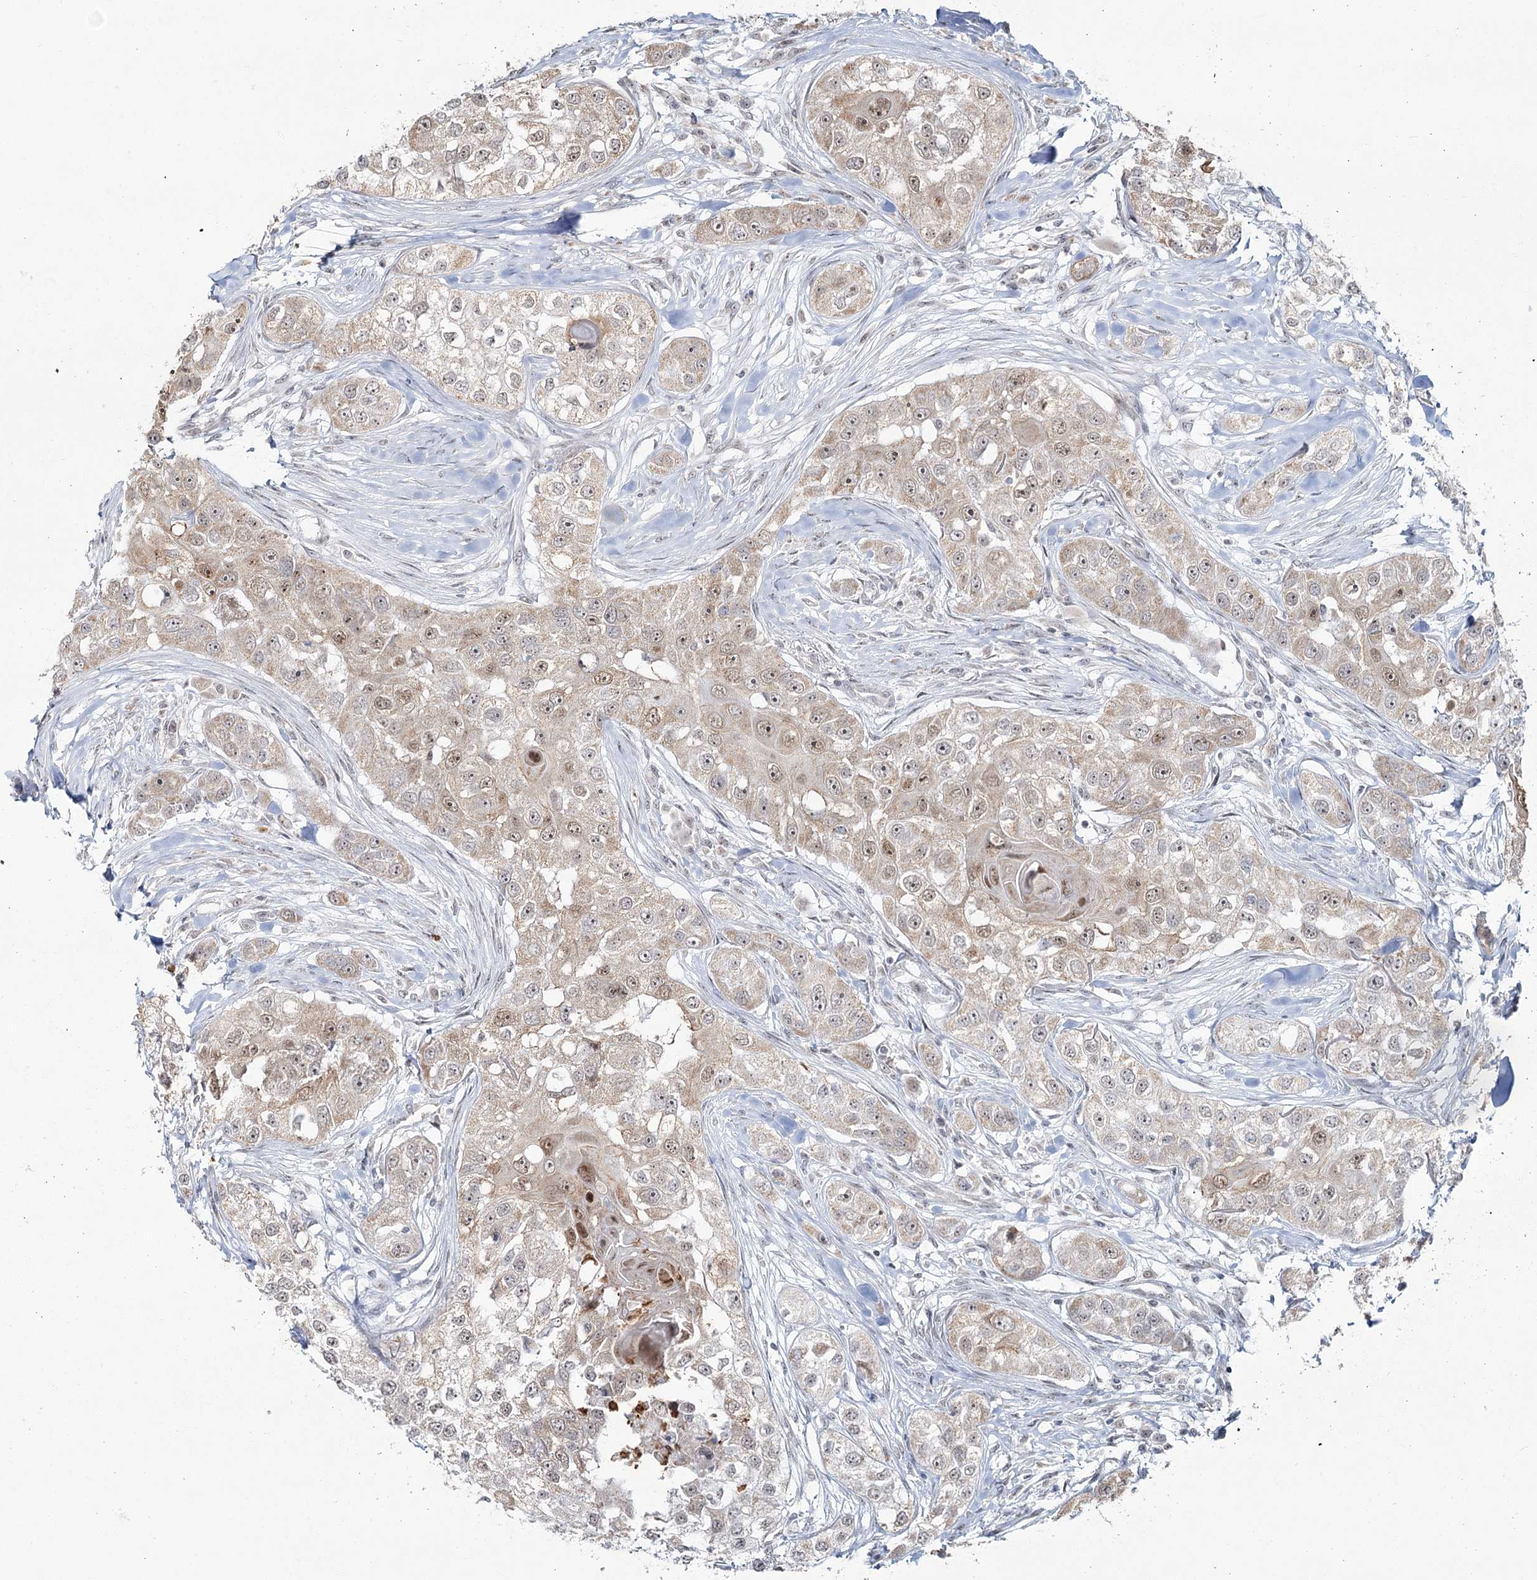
{"staining": {"intensity": "weak", "quantity": ">75%", "location": "cytoplasmic/membranous,nuclear"}, "tissue": "head and neck cancer", "cell_type": "Tumor cells", "image_type": "cancer", "snomed": [{"axis": "morphology", "description": "Normal tissue, NOS"}, {"axis": "morphology", "description": "Squamous cell carcinoma, NOS"}, {"axis": "topography", "description": "Skeletal muscle"}, {"axis": "topography", "description": "Head-Neck"}], "caption": "Protein expression analysis of head and neck cancer reveals weak cytoplasmic/membranous and nuclear staining in about >75% of tumor cells. (brown staining indicates protein expression, while blue staining denotes nuclei).", "gene": "ATAD1", "patient": {"sex": "male", "age": 51}}